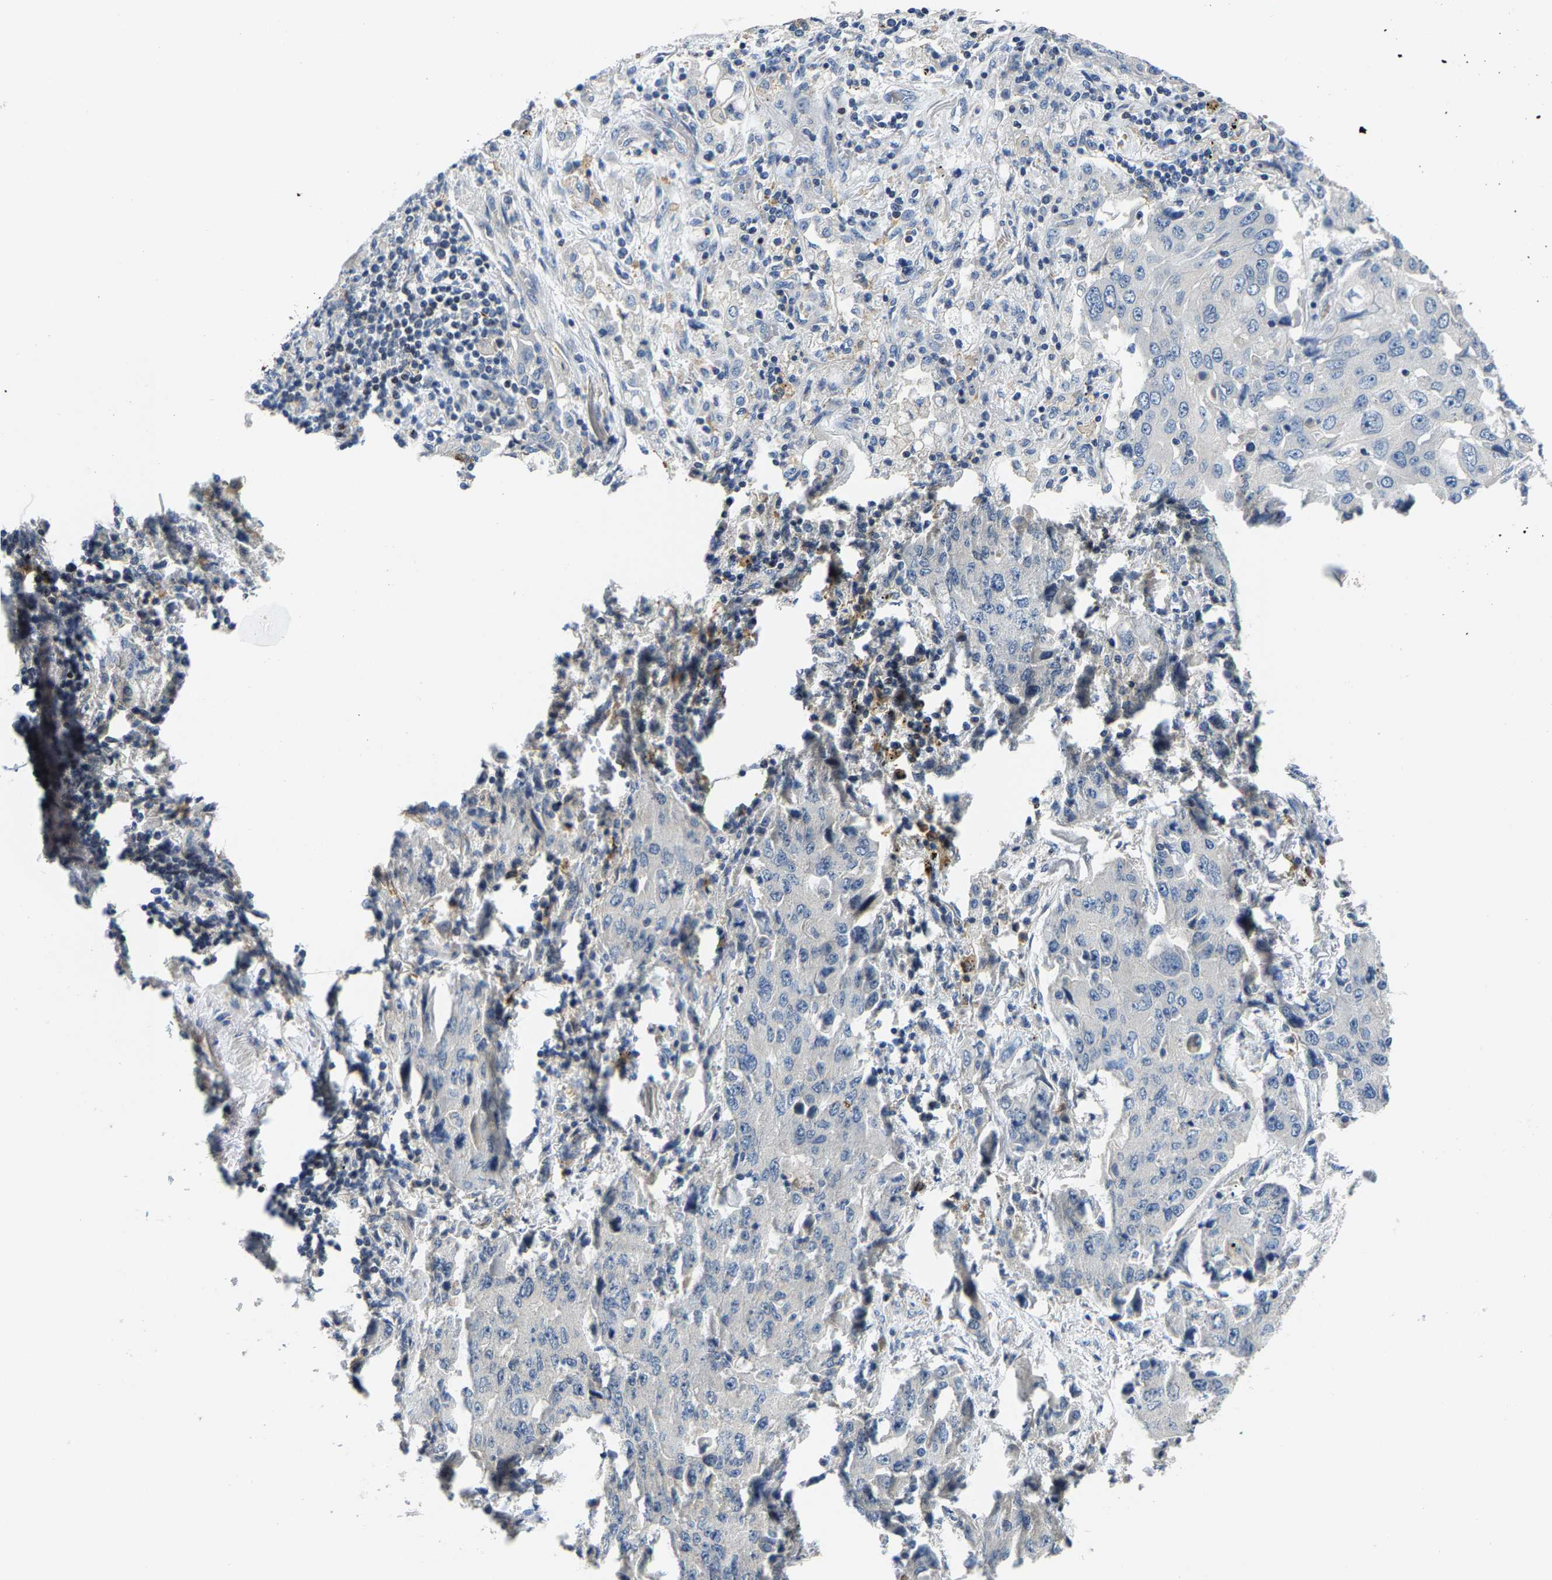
{"staining": {"intensity": "negative", "quantity": "none", "location": "none"}, "tissue": "lung cancer", "cell_type": "Tumor cells", "image_type": "cancer", "snomed": [{"axis": "morphology", "description": "Adenocarcinoma, NOS"}, {"axis": "topography", "description": "Lung"}], "caption": "Tumor cells show no significant protein staining in lung adenocarcinoma. (DAB (3,3'-diaminobenzidine) immunohistochemistry (IHC), high magnification).", "gene": "AGBL3", "patient": {"sex": "female", "age": 65}}